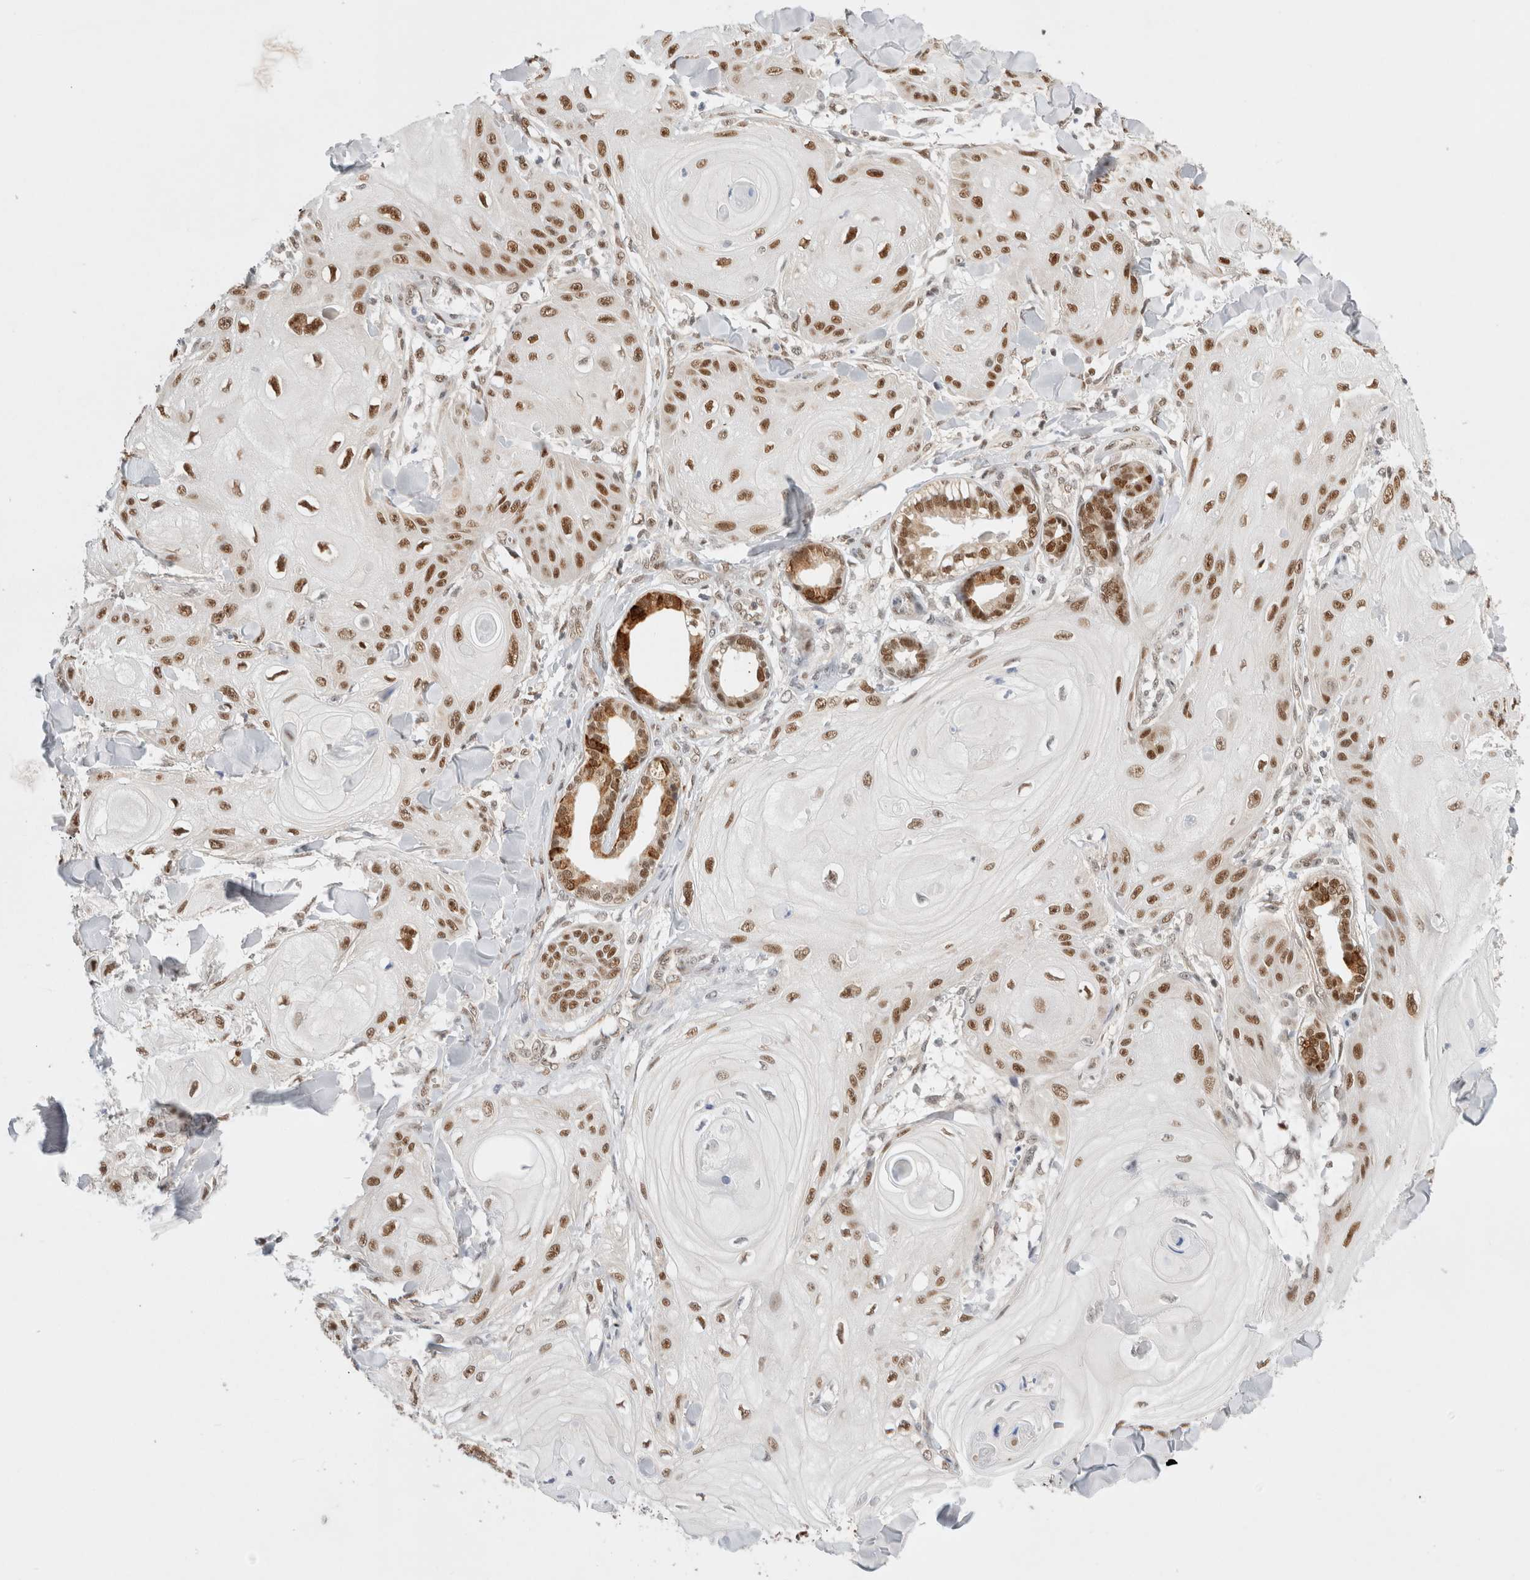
{"staining": {"intensity": "moderate", "quantity": ">75%", "location": "nuclear"}, "tissue": "skin cancer", "cell_type": "Tumor cells", "image_type": "cancer", "snomed": [{"axis": "morphology", "description": "Squamous cell carcinoma, NOS"}, {"axis": "topography", "description": "Skin"}], "caption": "An image of human squamous cell carcinoma (skin) stained for a protein demonstrates moderate nuclear brown staining in tumor cells.", "gene": "GTF2I", "patient": {"sex": "male", "age": 74}}